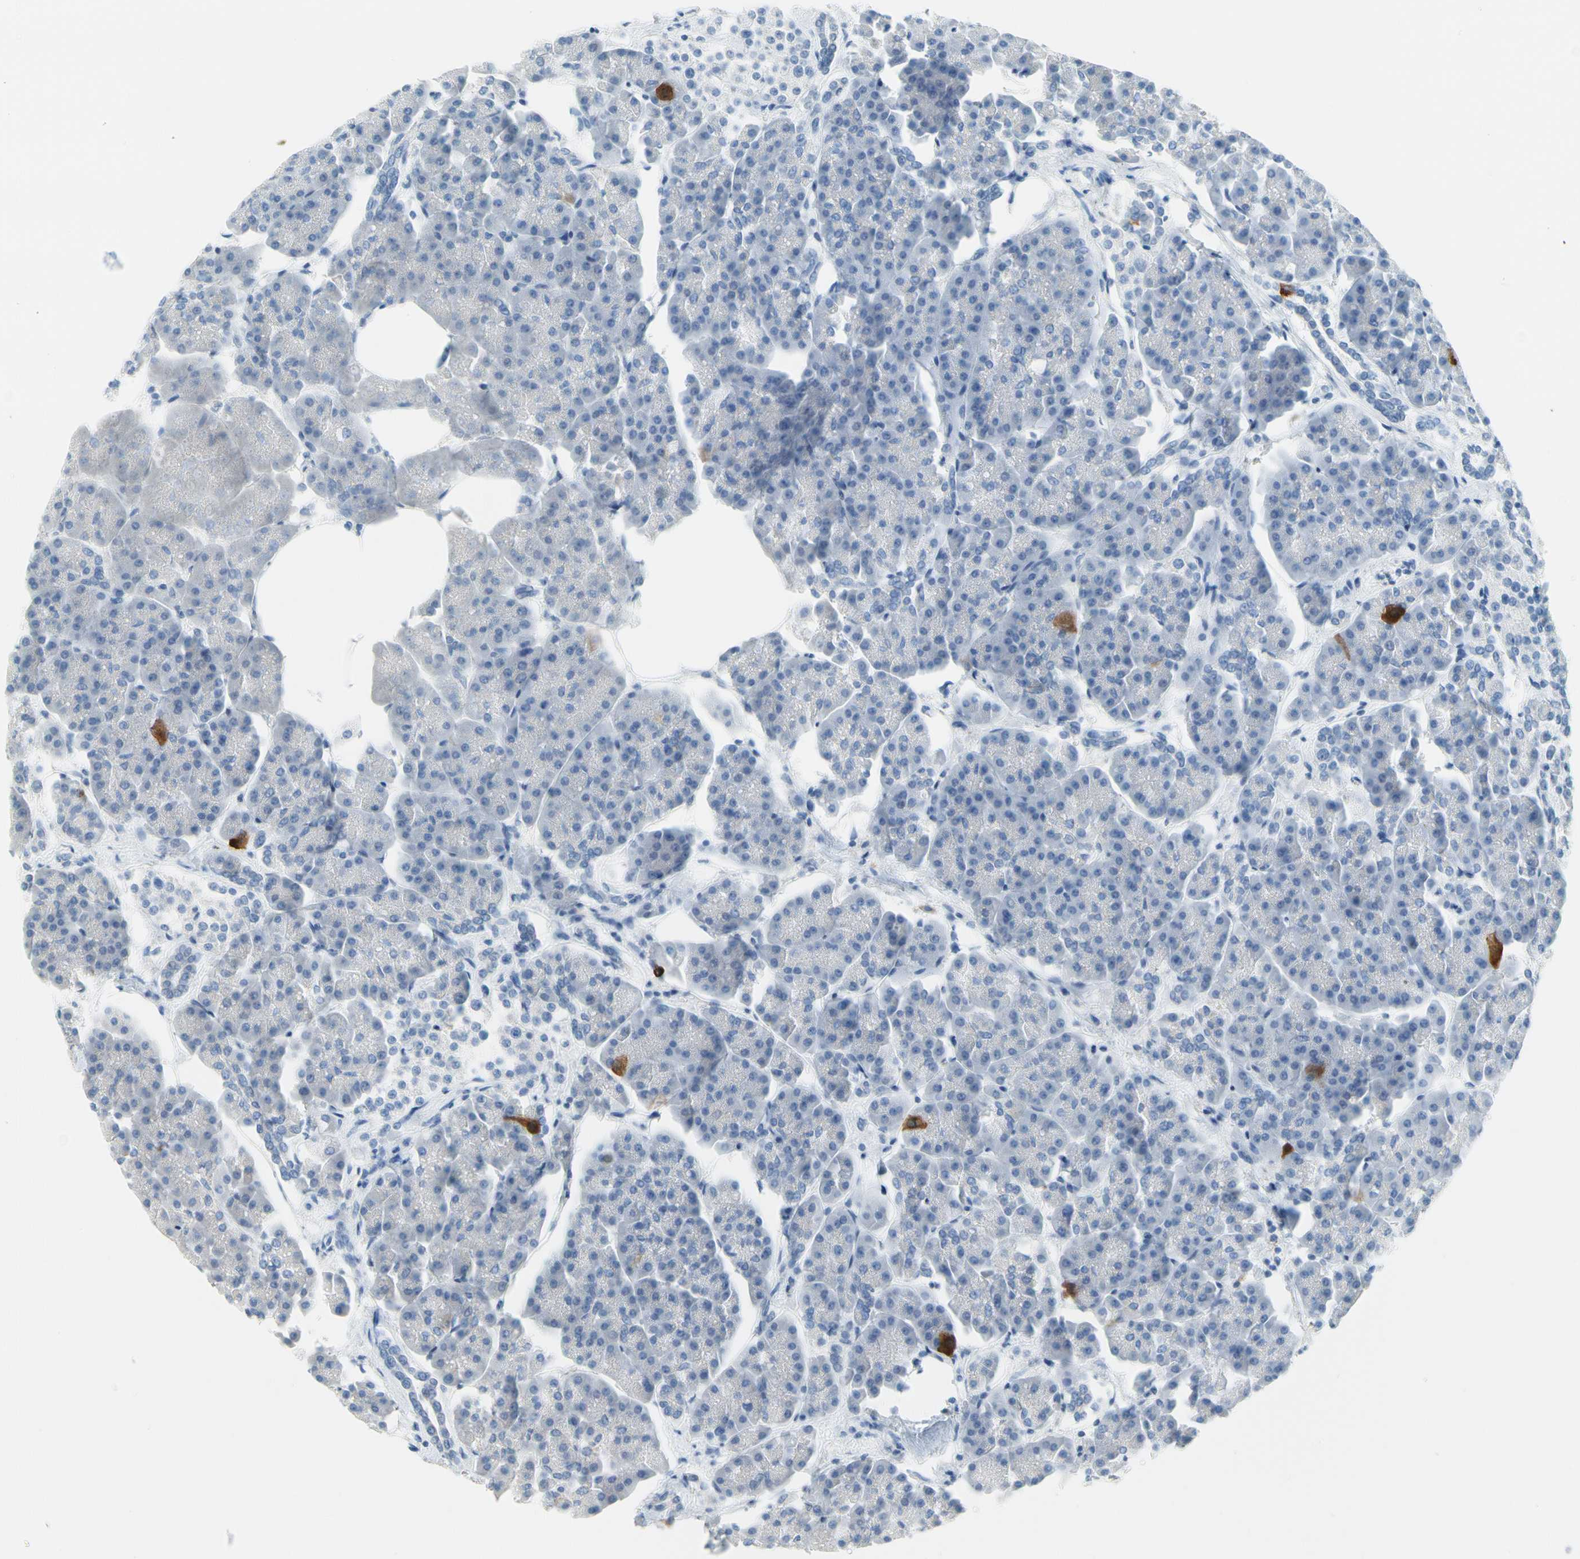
{"staining": {"intensity": "negative", "quantity": "none", "location": "none"}, "tissue": "pancreas", "cell_type": "Exocrine glandular cells", "image_type": "normal", "snomed": [{"axis": "morphology", "description": "Normal tissue, NOS"}, {"axis": "topography", "description": "Pancreas"}], "caption": "Pancreas stained for a protein using immunohistochemistry reveals no expression exocrine glandular cells.", "gene": "TACC3", "patient": {"sex": "female", "age": 70}}